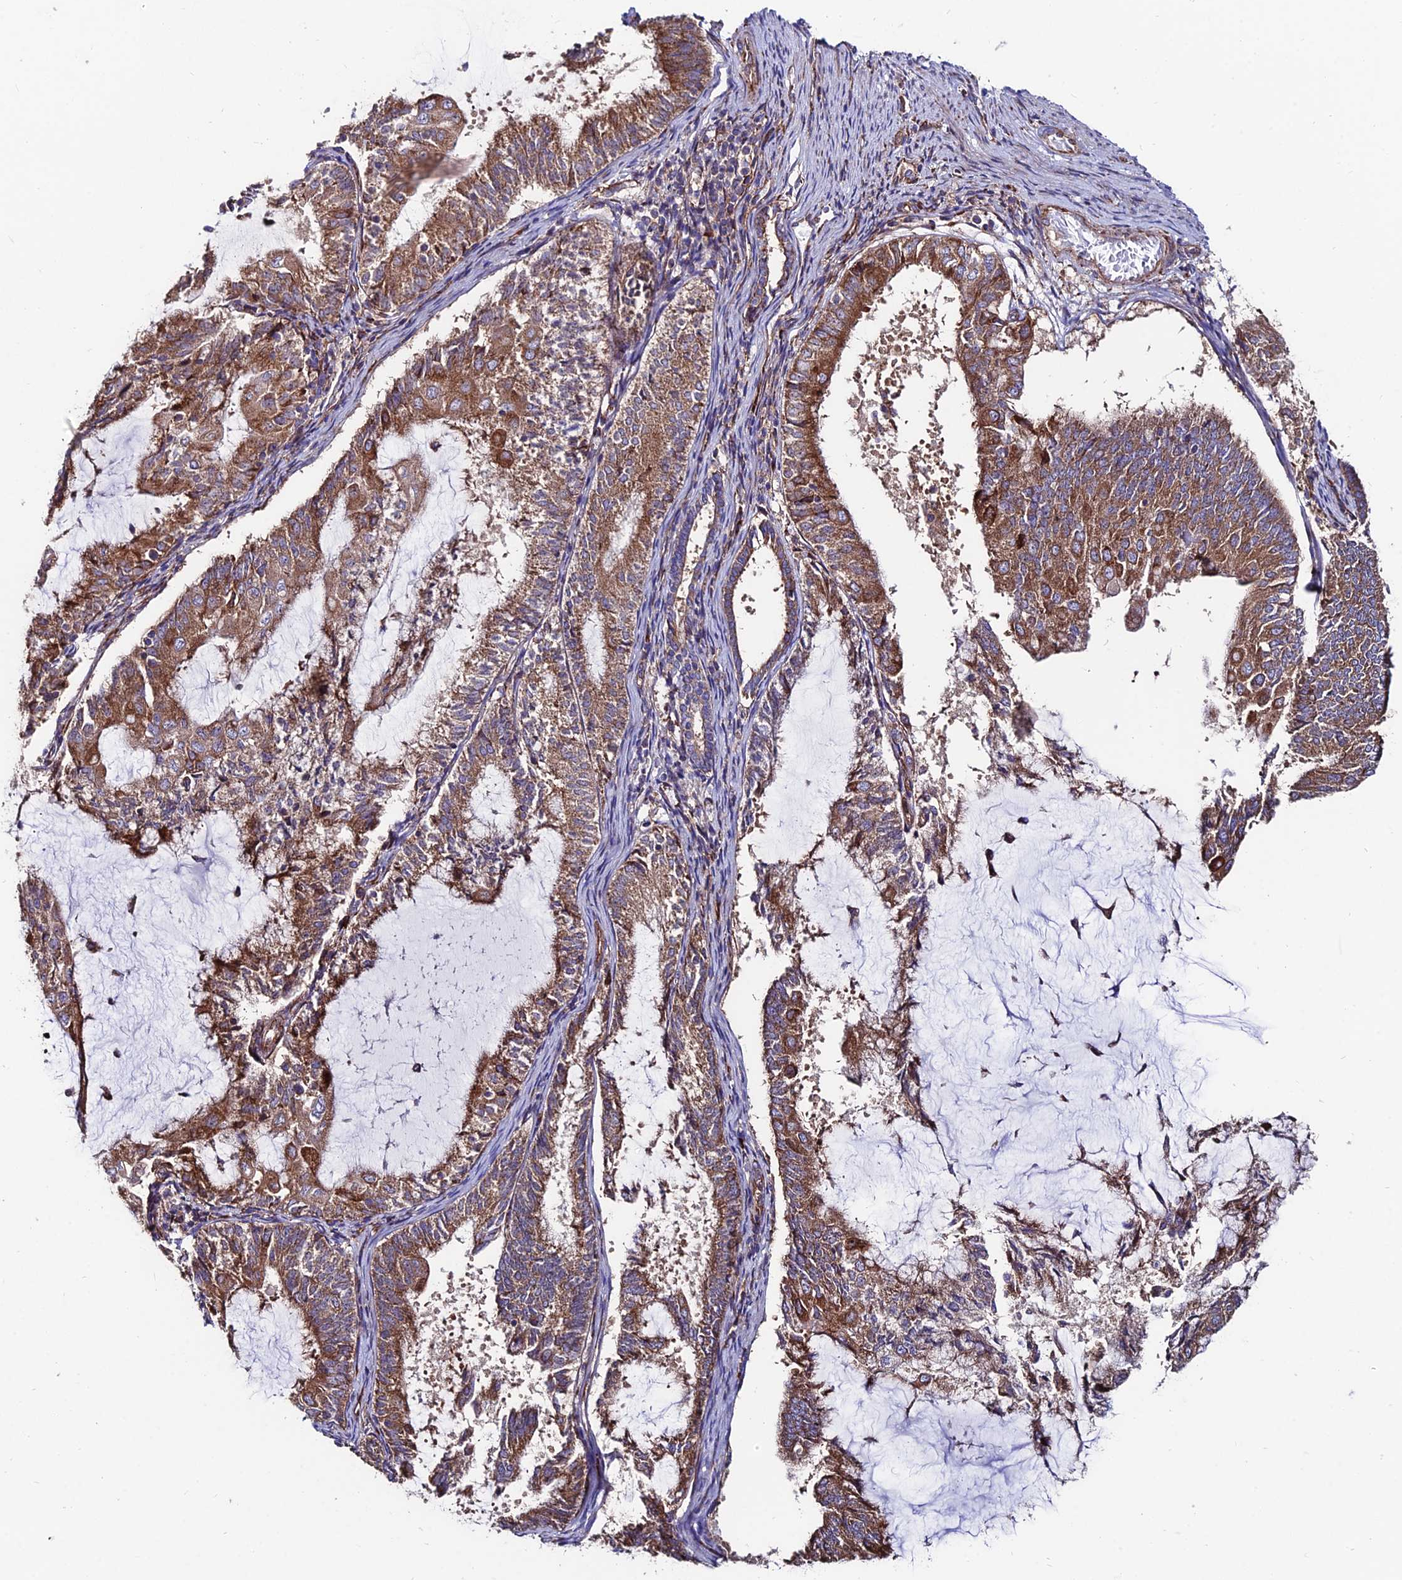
{"staining": {"intensity": "strong", "quantity": ">75%", "location": "cytoplasmic/membranous"}, "tissue": "endometrial cancer", "cell_type": "Tumor cells", "image_type": "cancer", "snomed": [{"axis": "morphology", "description": "Adenocarcinoma, NOS"}, {"axis": "topography", "description": "Endometrium"}], "caption": "Immunohistochemical staining of human endometrial cancer (adenocarcinoma) exhibits strong cytoplasmic/membranous protein expression in approximately >75% of tumor cells. The protein of interest is shown in brown color, while the nuclei are stained blue.", "gene": "EIF3K", "patient": {"sex": "female", "age": 81}}